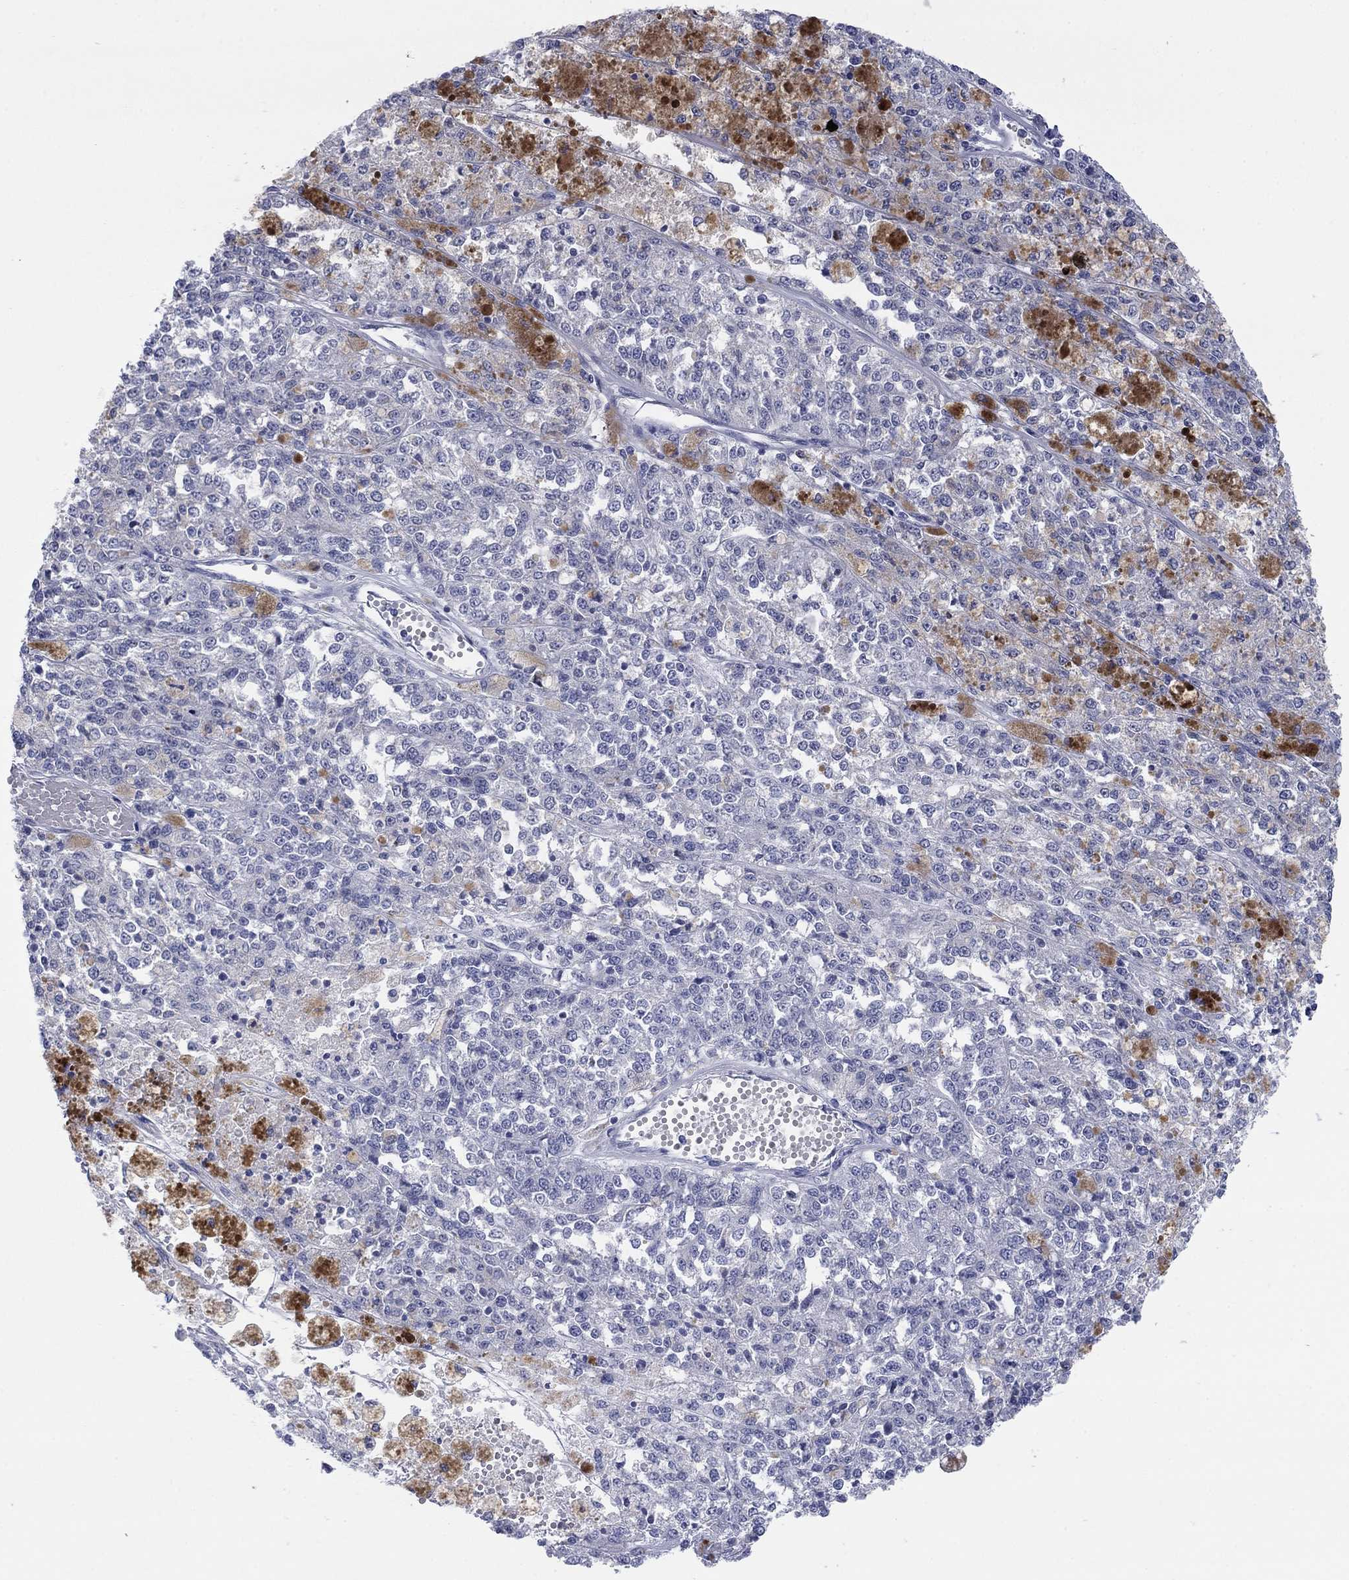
{"staining": {"intensity": "negative", "quantity": "none", "location": "none"}, "tissue": "melanoma", "cell_type": "Tumor cells", "image_type": "cancer", "snomed": [{"axis": "morphology", "description": "Malignant melanoma, Metastatic site"}, {"axis": "topography", "description": "Lymph node"}], "caption": "This is a histopathology image of immunohistochemistry staining of malignant melanoma (metastatic site), which shows no expression in tumor cells. The staining was performed using DAB (3,3'-diaminobenzidine) to visualize the protein expression in brown, while the nuclei were stained in blue with hematoxylin (Magnification: 20x).", "gene": "FER1L6", "patient": {"sex": "female", "age": 64}}